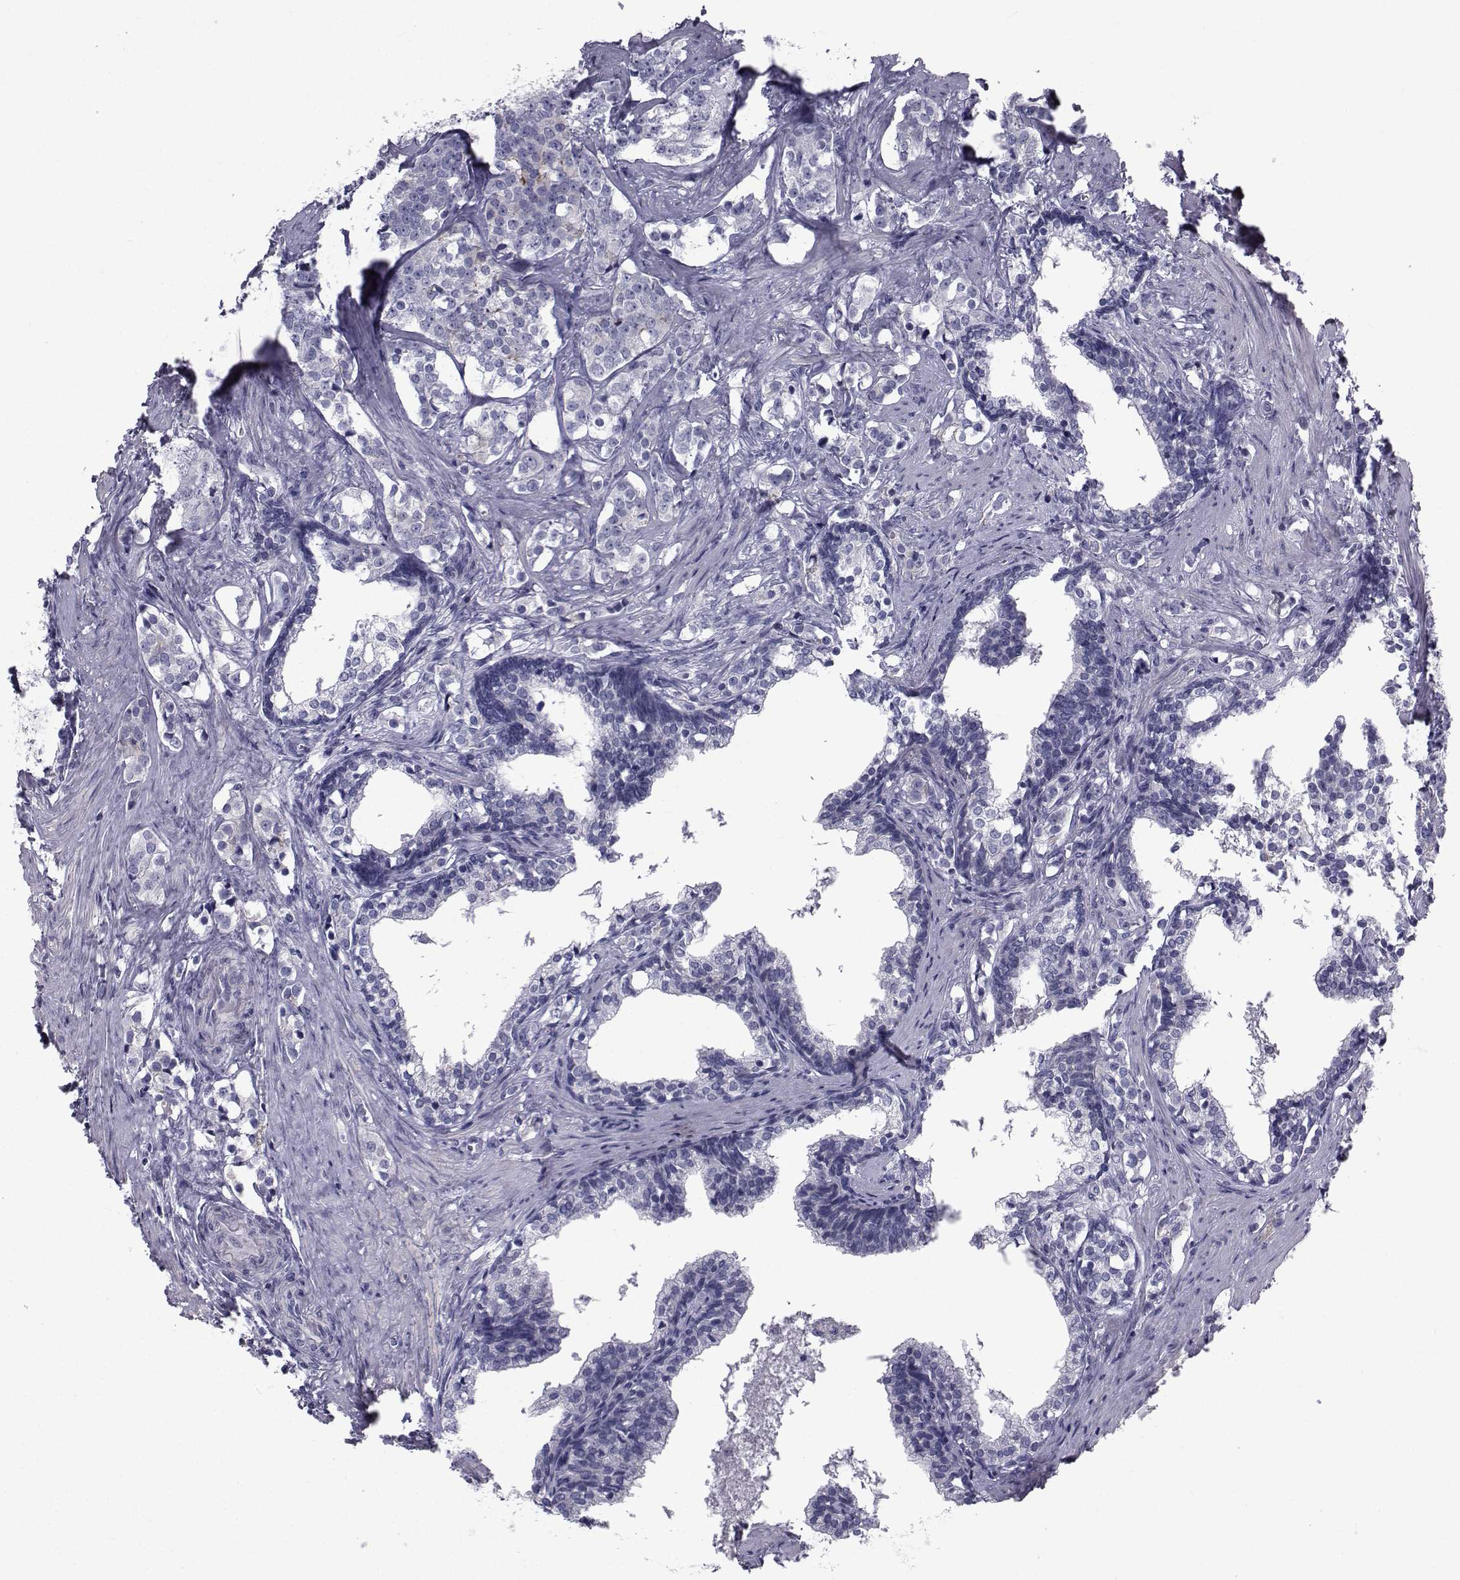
{"staining": {"intensity": "negative", "quantity": "none", "location": "none"}, "tissue": "prostate cancer", "cell_type": "Tumor cells", "image_type": "cancer", "snomed": [{"axis": "morphology", "description": "Adenocarcinoma, NOS"}, {"axis": "topography", "description": "Prostate and seminal vesicle, NOS"}], "caption": "Immunohistochemical staining of human prostate adenocarcinoma shows no significant staining in tumor cells. The staining is performed using DAB (3,3'-diaminobenzidine) brown chromogen with nuclei counter-stained in using hematoxylin.", "gene": "FDXR", "patient": {"sex": "male", "age": 63}}